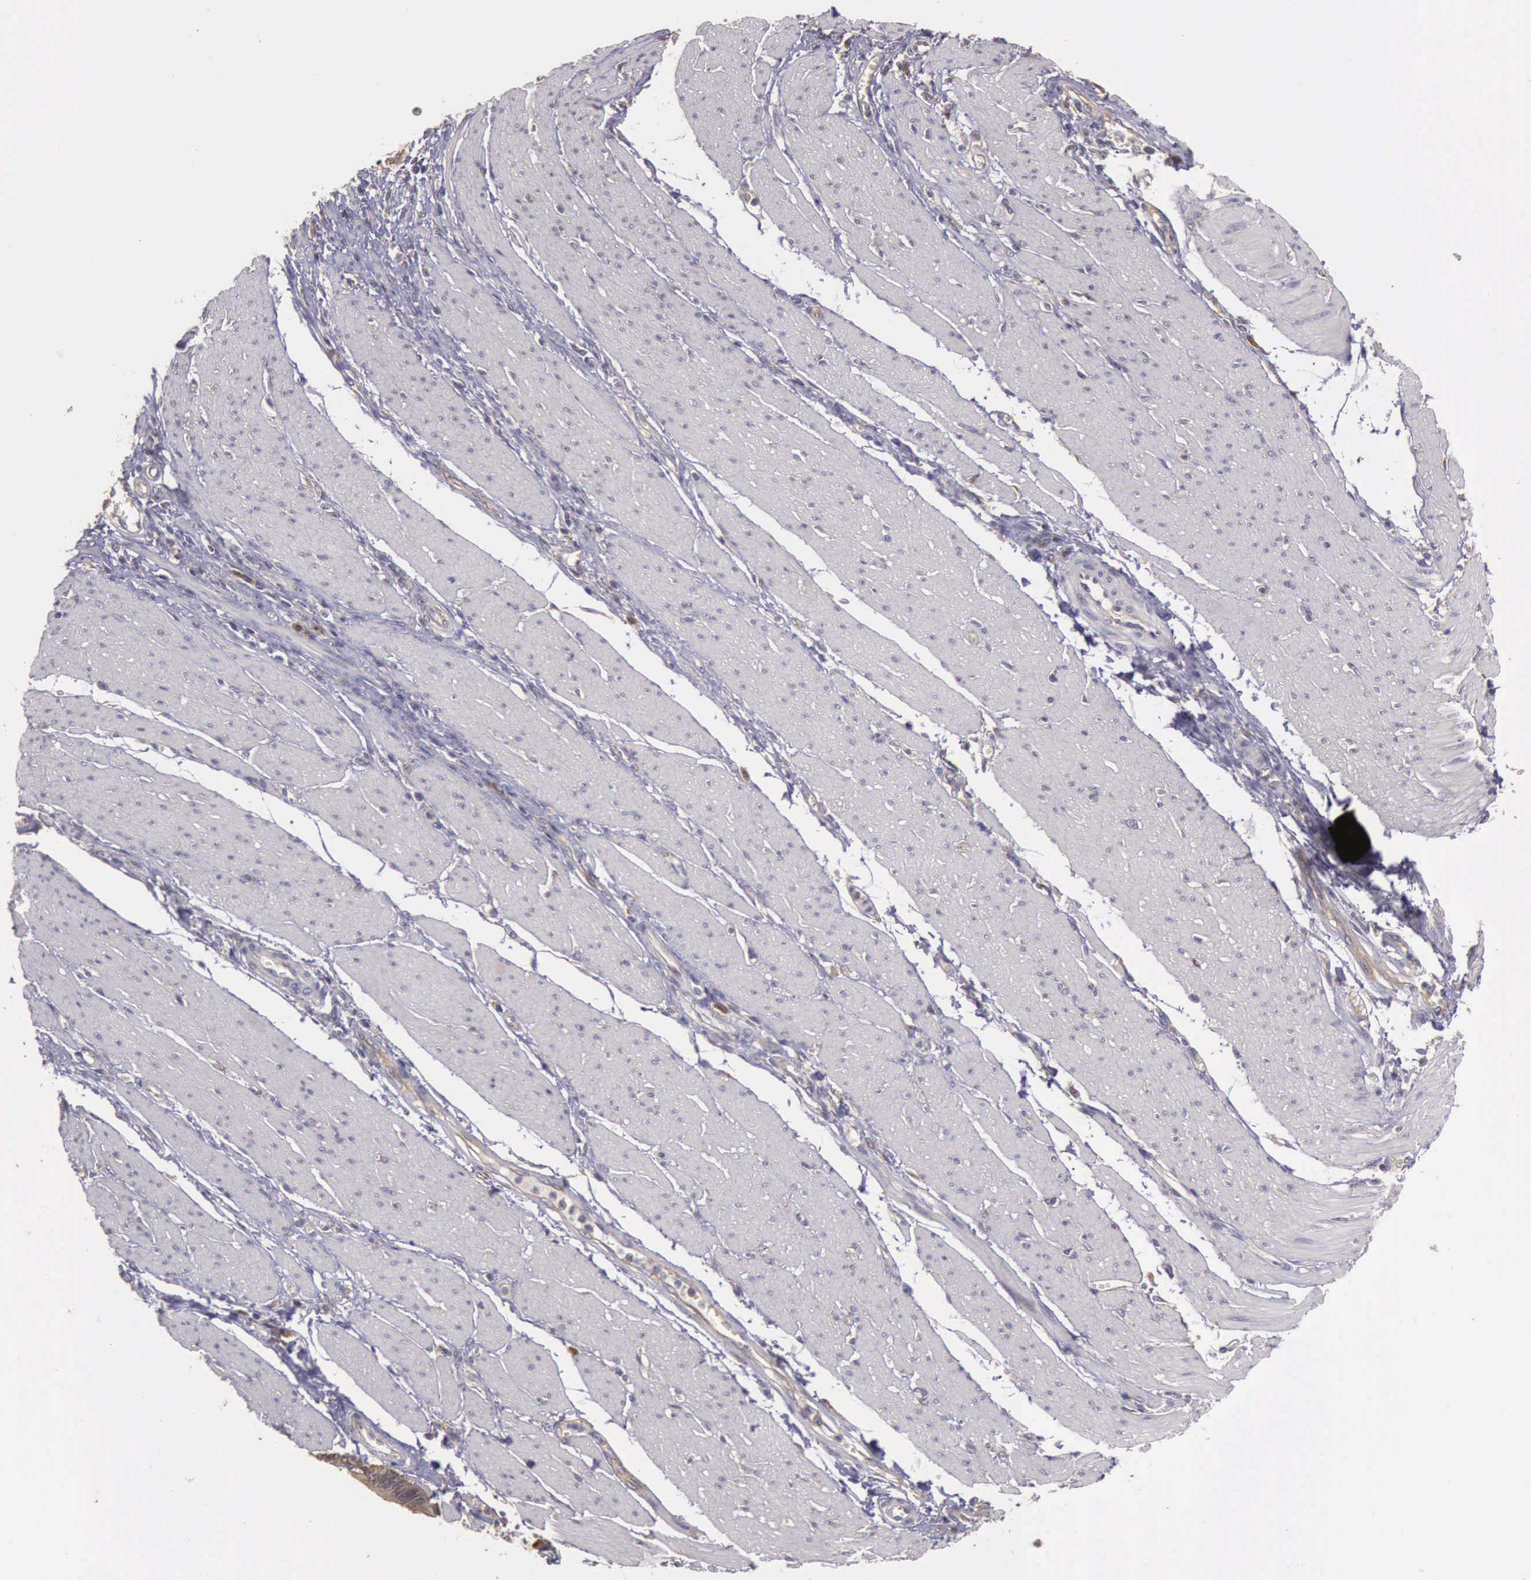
{"staining": {"intensity": "moderate", "quantity": ">75%", "location": "cytoplasmic/membranous"}, "tissue": "pancreatic cancer", "cell_type": "Tumor cells", "image_type": "cancer", "snomed": [{"axis": "morphology", "description": "Adenocarcinoma, NOS"}, {"axis": "topography", "description": "Pancreas"}], "caption": "A micrograph showing moderate cytoplasmic/membranous positivity in approximately >75% of tumor cells in adenocarcinoma (pancreatic), as visualized by brown immunohistochemical staining.", "gene": "EIF5", "patient": {"sex": "female", "age": 70}}